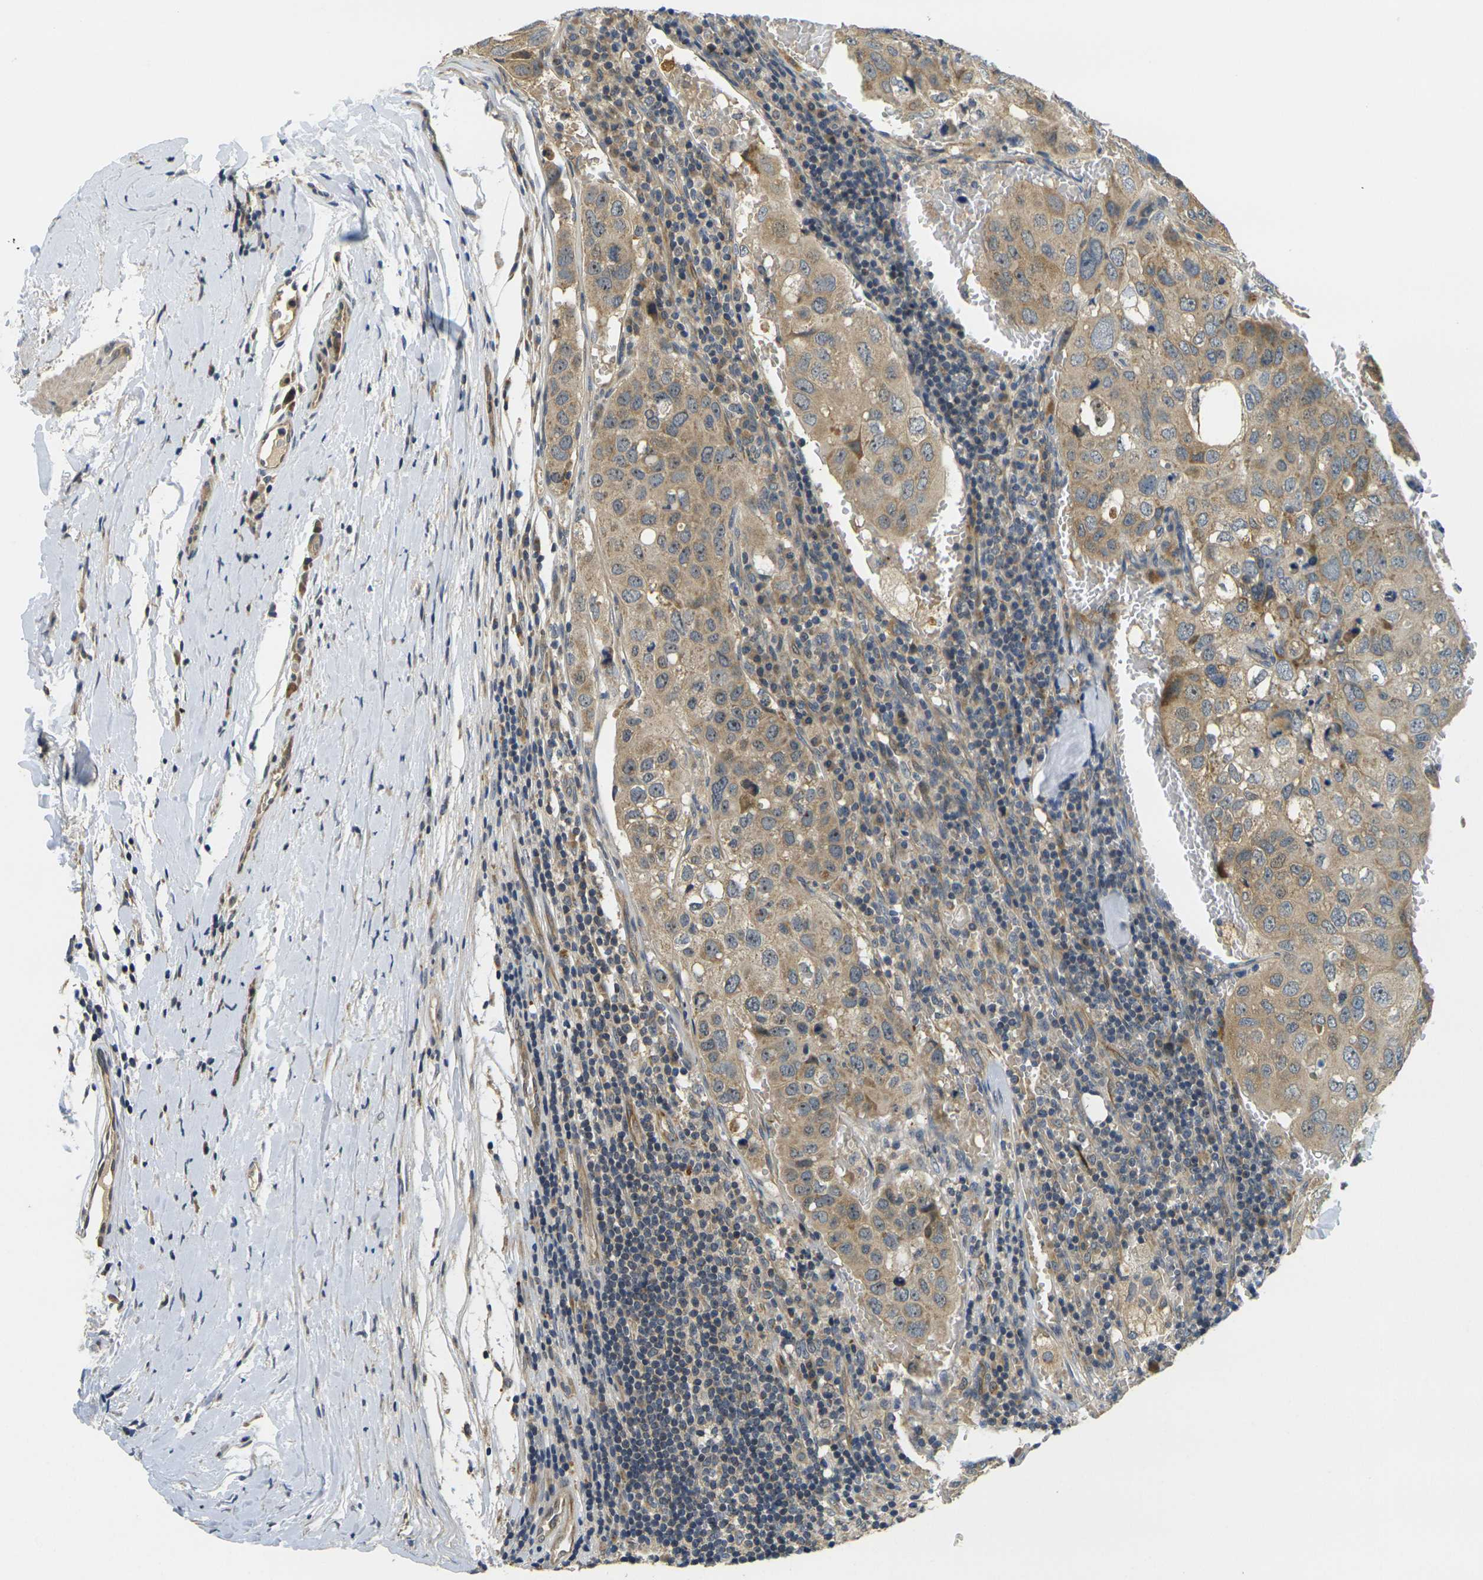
{"staining": {"intensity": "moderate", "quantity": ">75%", "location": "cytoplasmic/membranous"}, "tissue": "urothelial cancer", "cell_type": "Tumor cells", "image_type": "cancer", "snomed": [{"axis": "morphology", "description": "Urothelial carcinoma, High grade"}, {"axis": "topography", "description": "Lymph node"}, {"axis": "topography", "description": "Urinary bladder"}], "caption": "A brown stain labels moderate cytoplasmic/membranous staining of a protein in high-grade urothelial carcinoma tumor cells. The staining was performed using DAB to visualize the protein expression in brown, while the nuclei were stained in blue with hematoxylin (Magnification: 20x).", "gene": "MINAR2", "patient": {"sex": "male", "age": 51}}